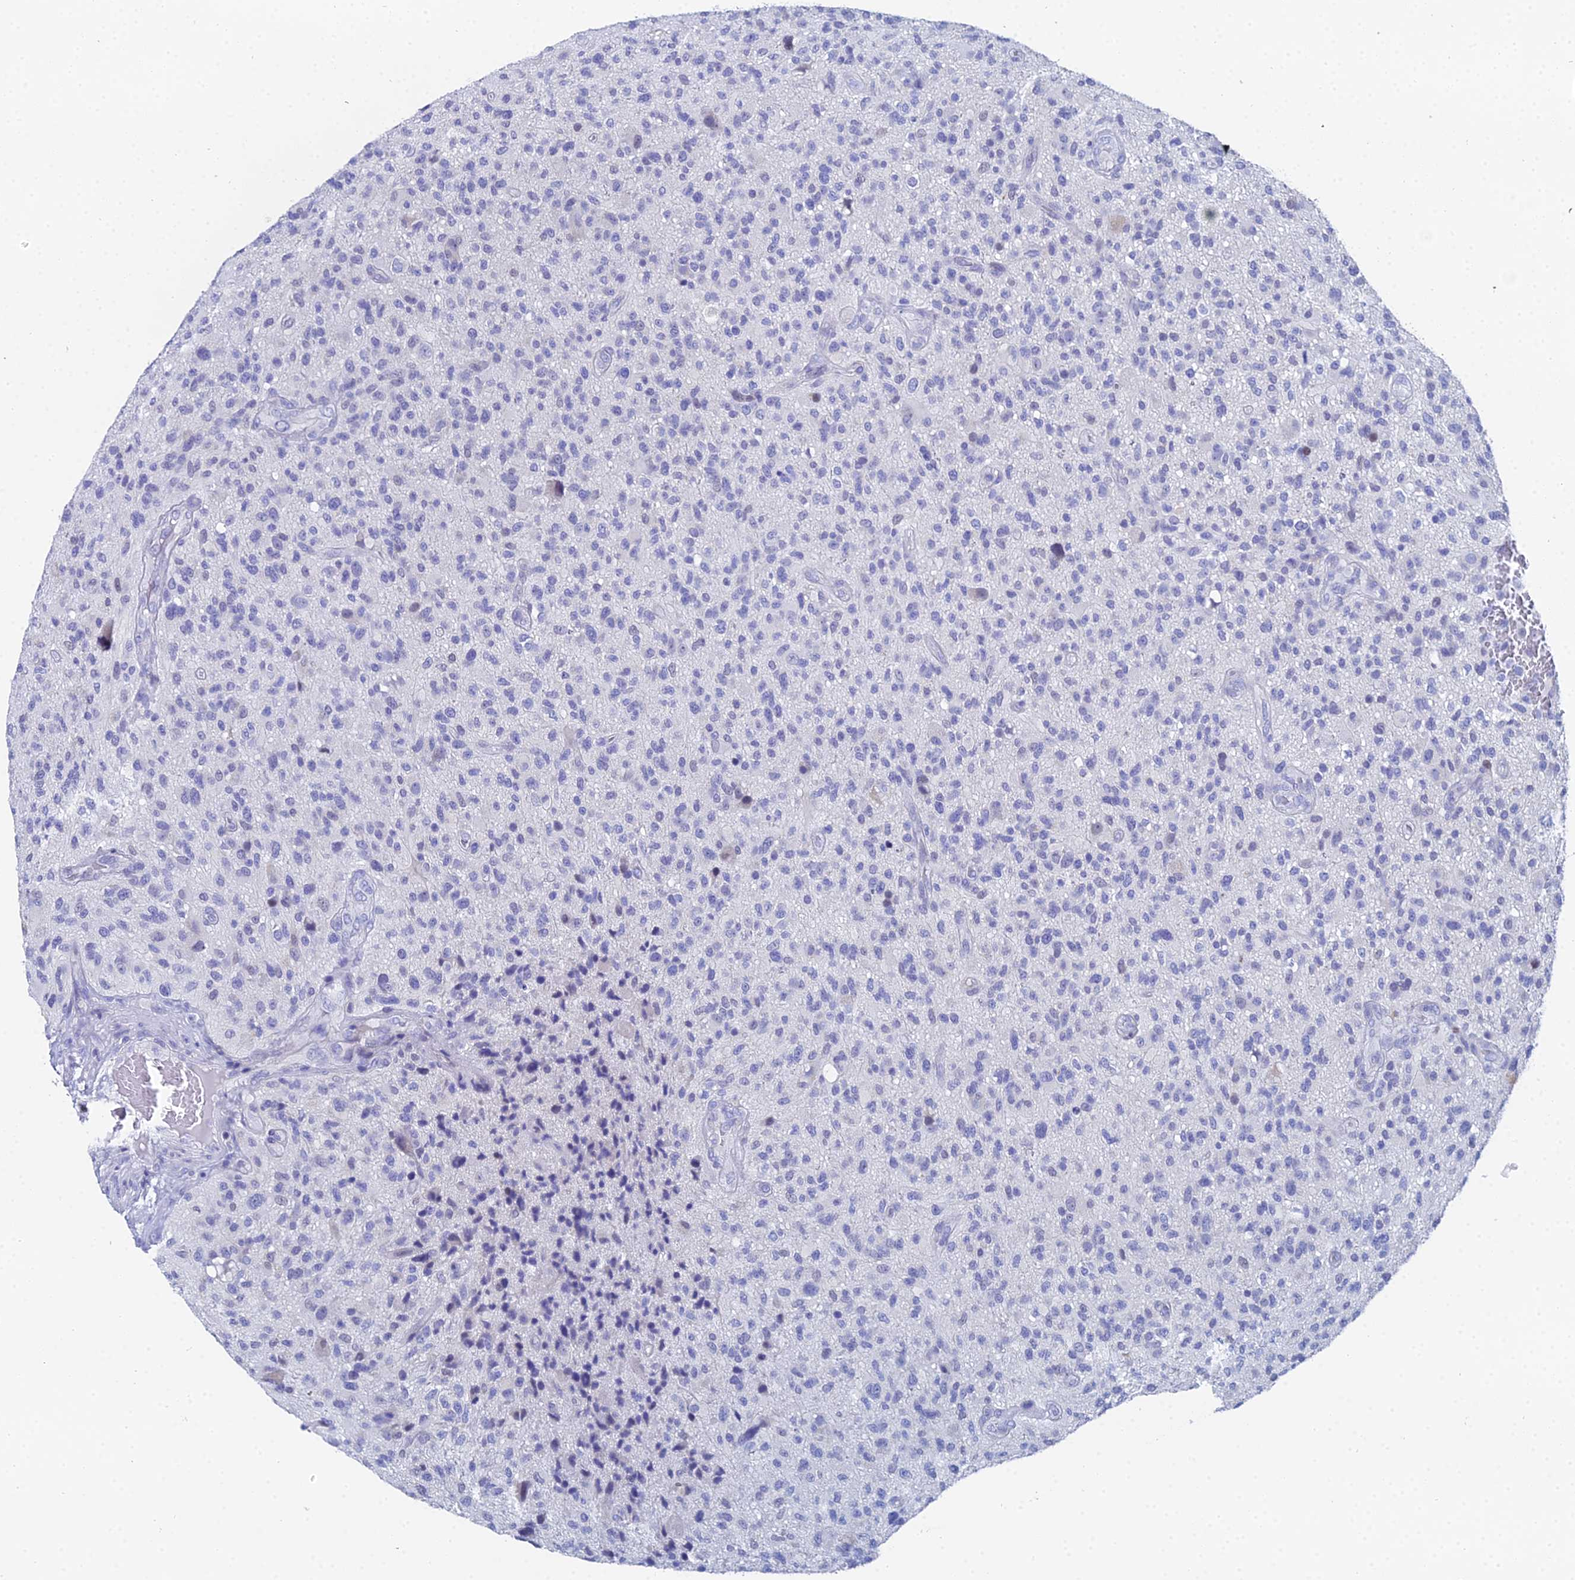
{"staining": {"intensity": "negative", "quantity": "none", "location": "none"}, "tissue": "glioma", "cell_type": "Tumor cells", "image_type": "cancer", "snomed": [{"axis": "morphology", "description": "Glioma, malignant, High grade"}, {"axis": "topography", "description": "Brain"}], "caption": "High-grade glioma (malignant) stained for a protein using immunohistochemistry (IHC) reveals no staining tumor cells.", "gene": "OCM", "patient": {"sex": "male", "age": 47}}